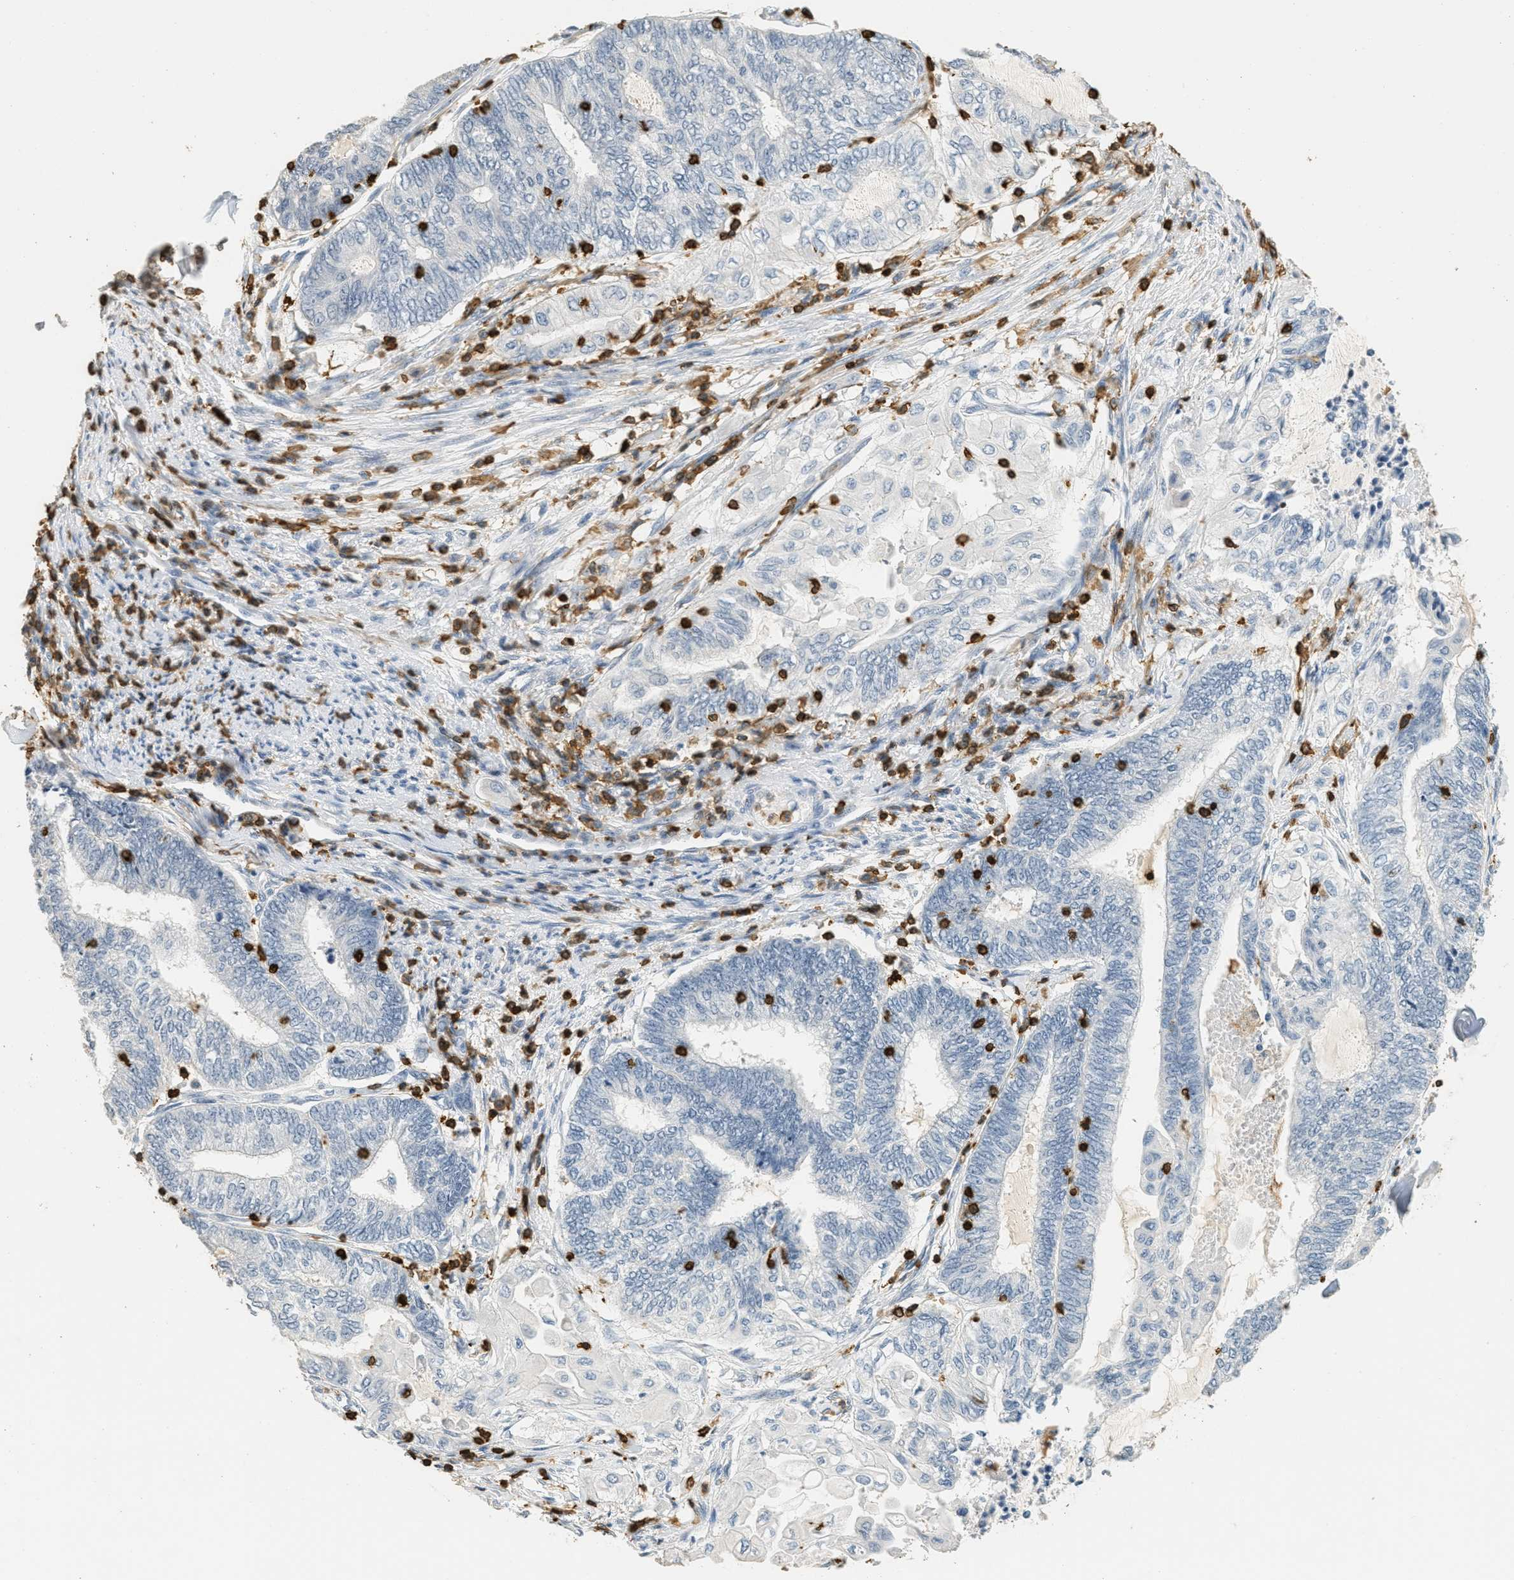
{"staining": {"intensity": "negative", "quantity": "none", "location": "none"}, "tissue": "endometrial cancer", "cell_type": "Tumor cells", "image_type": "cancer", "snomed": [{"axis": "morphology", "description": "Adenocarcinoma, NOS"}, {"axis": "topography", "description": "Uterus"}, {"axis": "topography", "description": "Endometrium"}], "caption": "There is no significant staining in tumor cells of endometrial adenocarcinoma. The staining is performed using DAB brown chromogen with nuclei counter-stained in using hematoxylin.", "gene": "LSP1", "patient": {"sex": "female", "age": 70}}